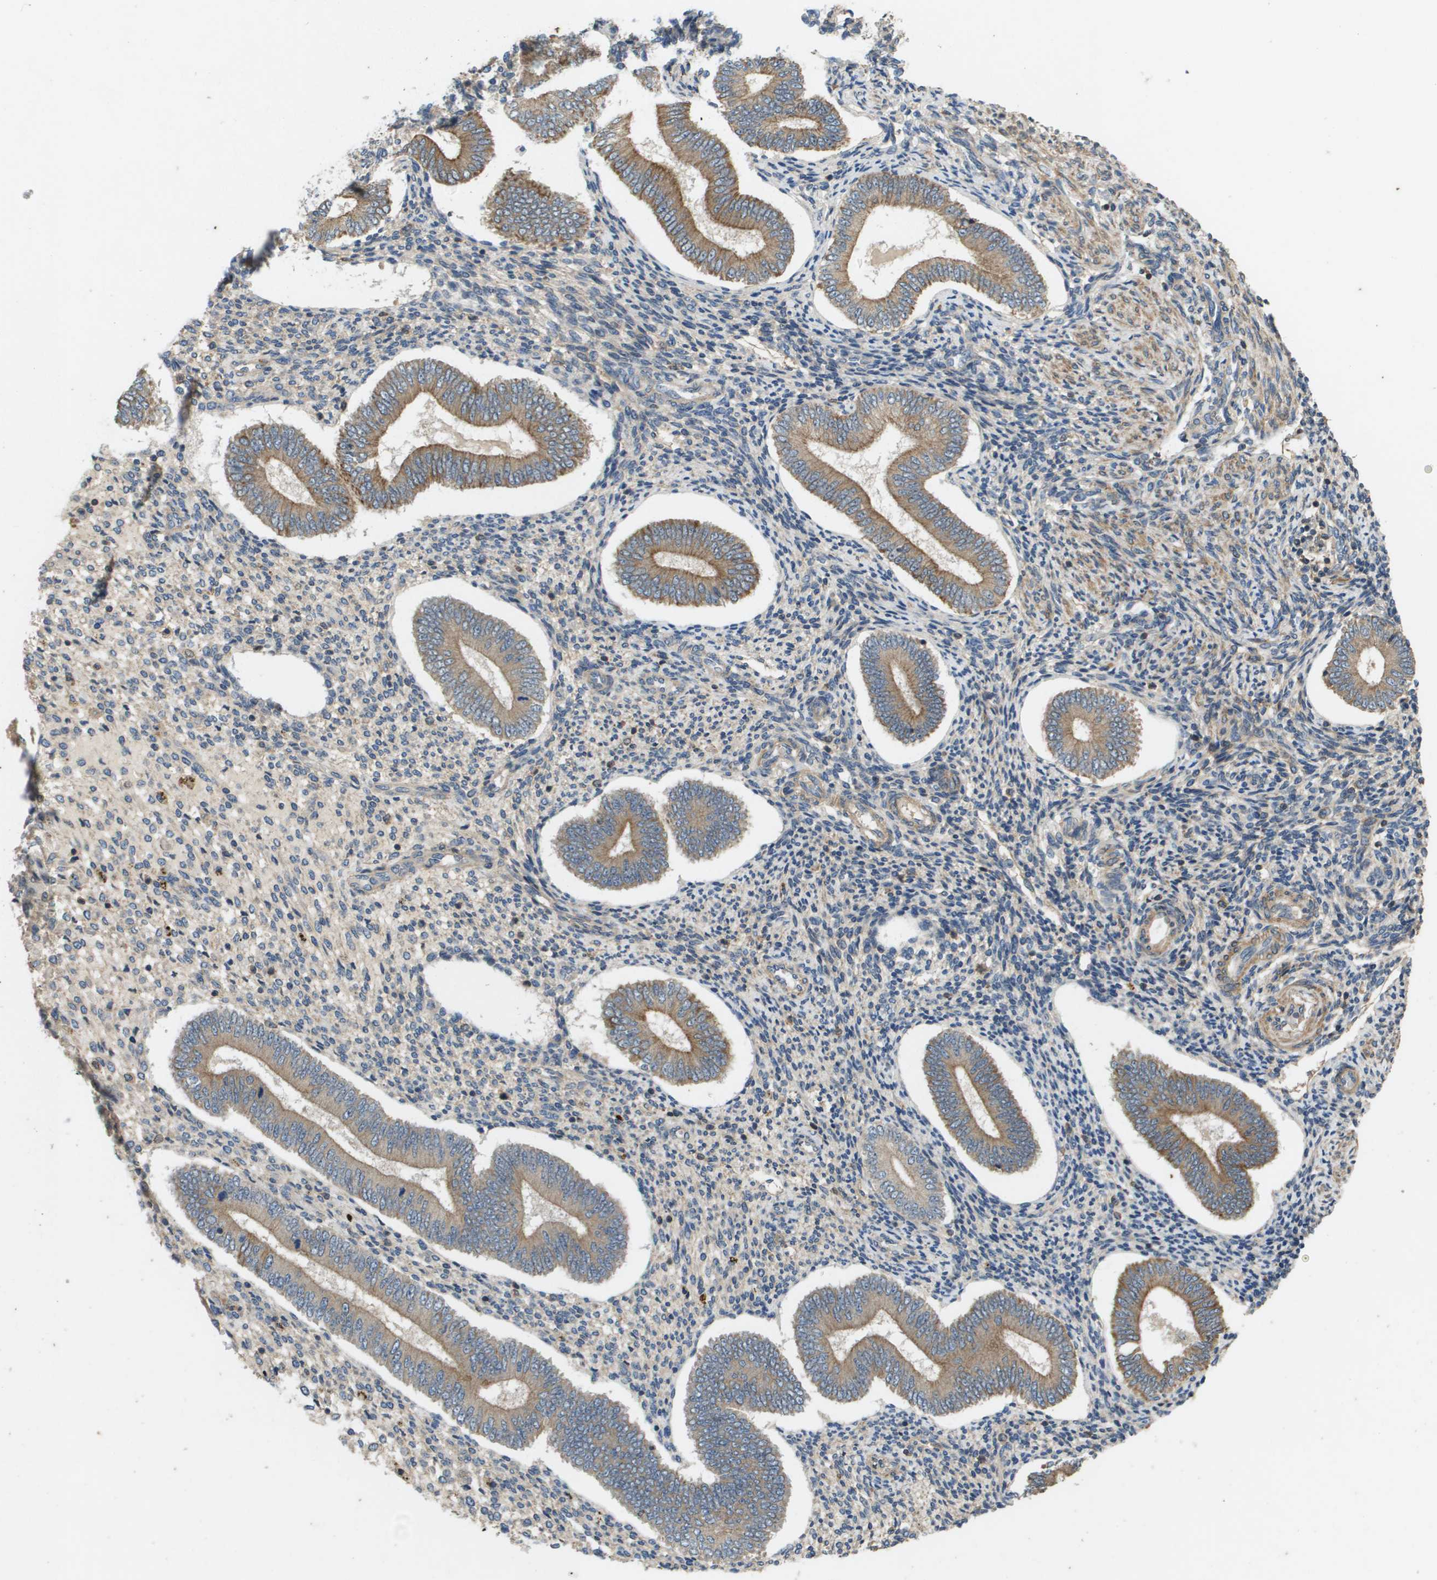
{"staining": {"intensity": "weak", "quantity": "<25%", "location": "cytoplasmic/membranous"}, "tissue": "endometrium", "cell_type": "Cells in endometrial stroma", "image_type": "normal", "snomed": [{"axis": "morphology", "description": "Normal tissue, NOS"}, {"axis": "topography", "description": "Endometrium"}], "caption": "IHC image of unremarkable human endometrium stained for a protein (brown), which demonstrates no positivity in cells in endometrial stroma.", "gene": "KRT23", "patient": {"sex": "female", "age": 42}}